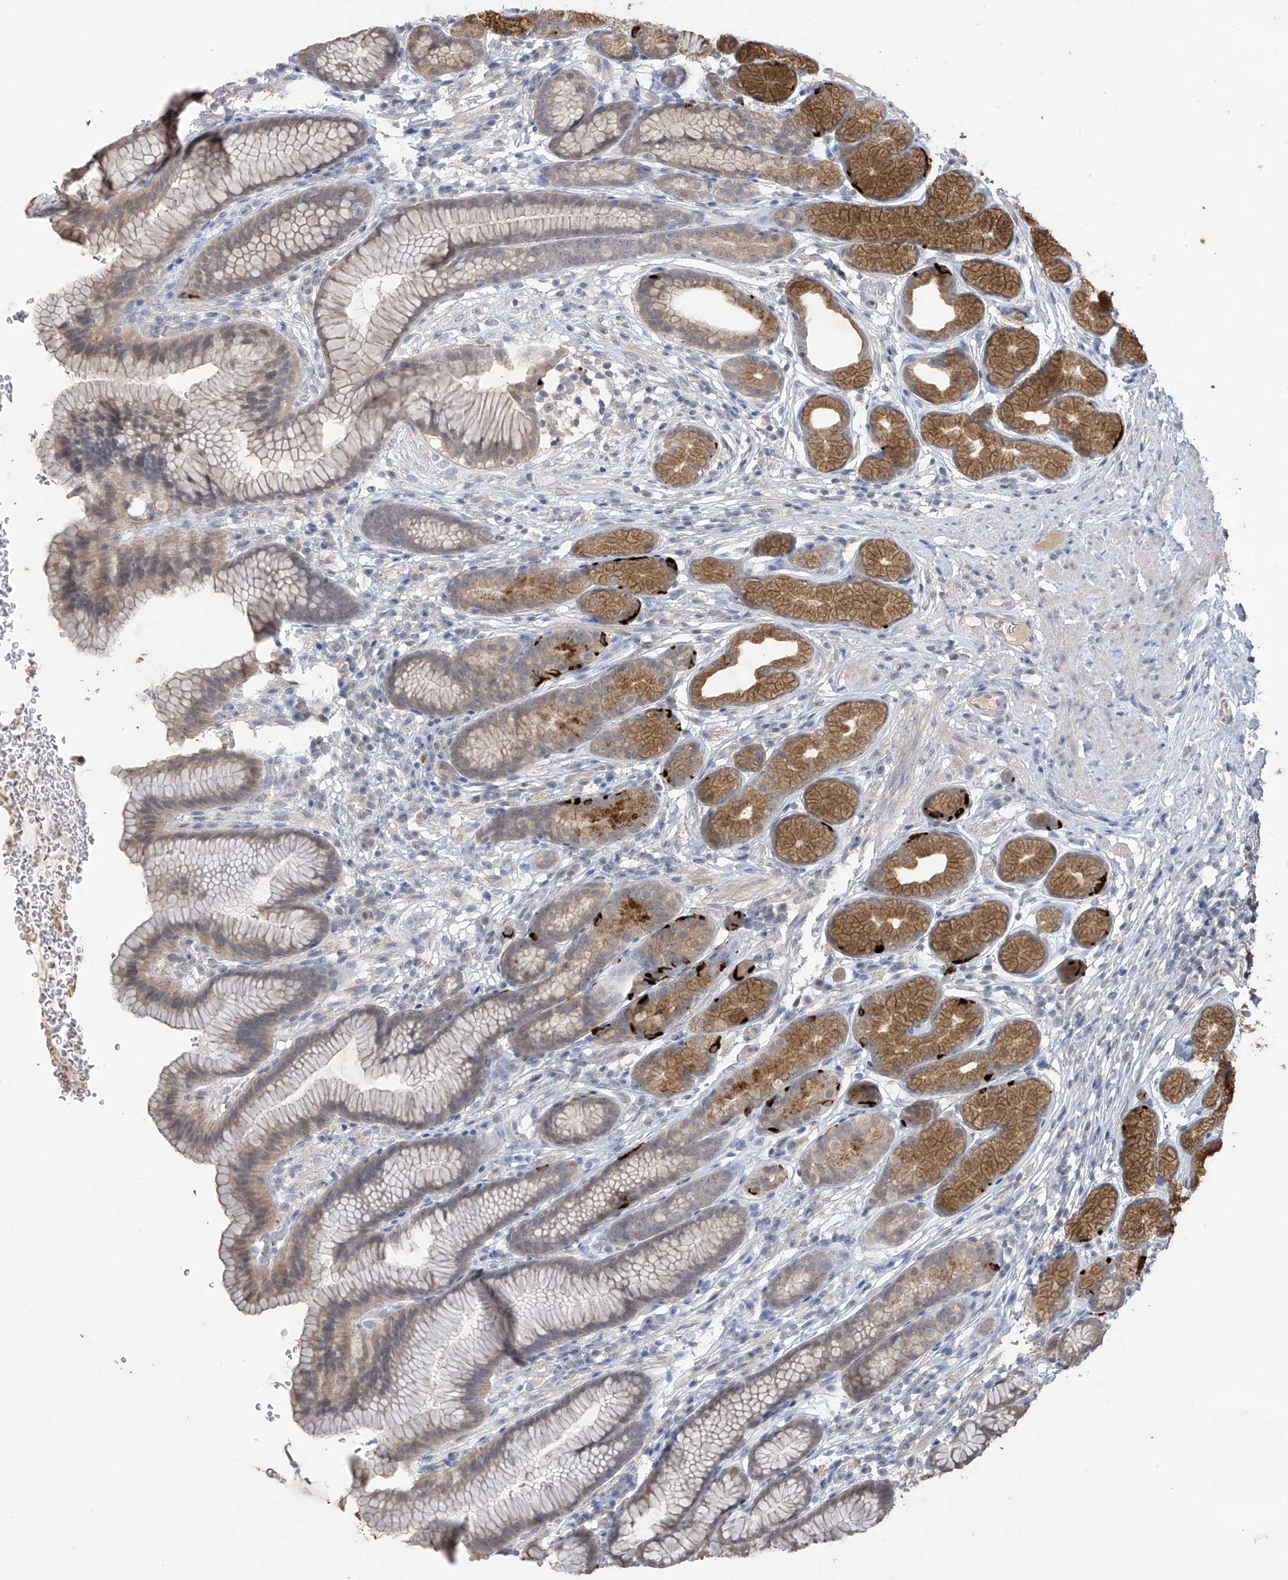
{"staining": {"intensity": "moderate", "quantity": ">75%", "location": "cytoplasmic/membranous"}, "tissue": "stomach", "cell_type": "Glandular cells", "image_type": "normal", "snomed": [{"axis": "morphology", "description": "Normal tissue, NOS"}, {"axis": "topography", "description": "Stomach"}], "caption": "Stomach was stained to show a protein in brown. There is medium levels of moderate cytoplasmic/membranous positivity in approximately >75% of glandular cells. The protein is shown in brown color, while the nuclei are stained blue.", "gene": "SLFN14", "patient": {"sex": "male", "age": 42}}